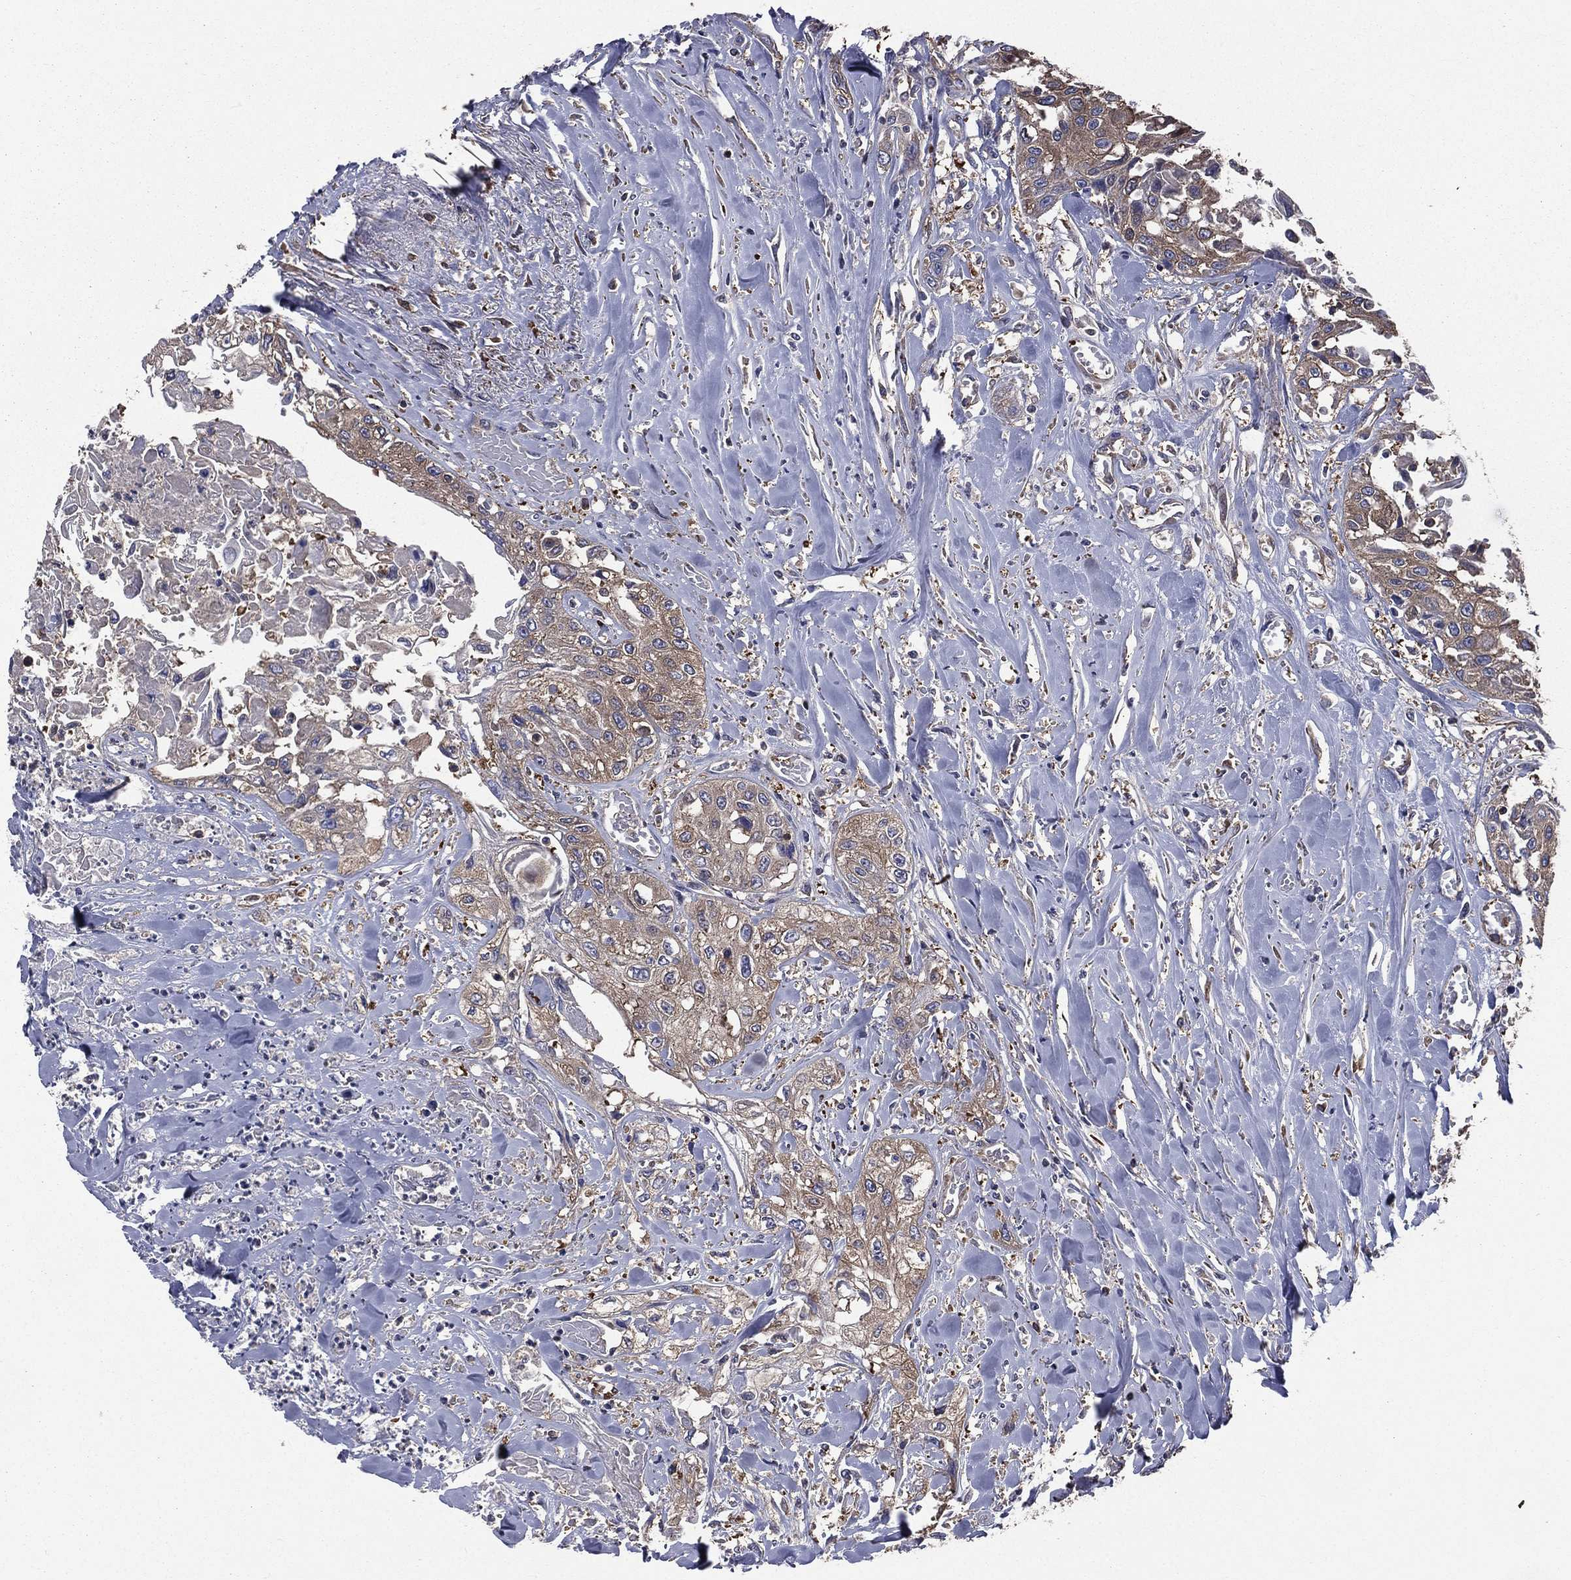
{"staining": {"intensity": "weak", "quantity": "25%-75%", "location": "cytoplasmic/membranous"}, "tissue": "head and neck cancer", "cell_type": "Tumor cells", "image_type": "cancer", "snomed": [{"axis": "morphology", "description": "Normal tissue, NOS"}, {"axis": "morphology", "description": "Squamous cell carcinoma, NOS"}, {"axis": "topography", "description": "Oral tissue"}, {"axis": "topography", "description": "Peripheral nerve tissue"}, {"axis": "topography", "description": "Head-Neck"}], "caption": "Immunohistochemistry of head and neck cancer shows low levels of weak cytoplasmic/membranous staining in about 25%-75% of tumor cells.", "gene": "SARS1", "patient": {"sex": "female", "age": 59}}